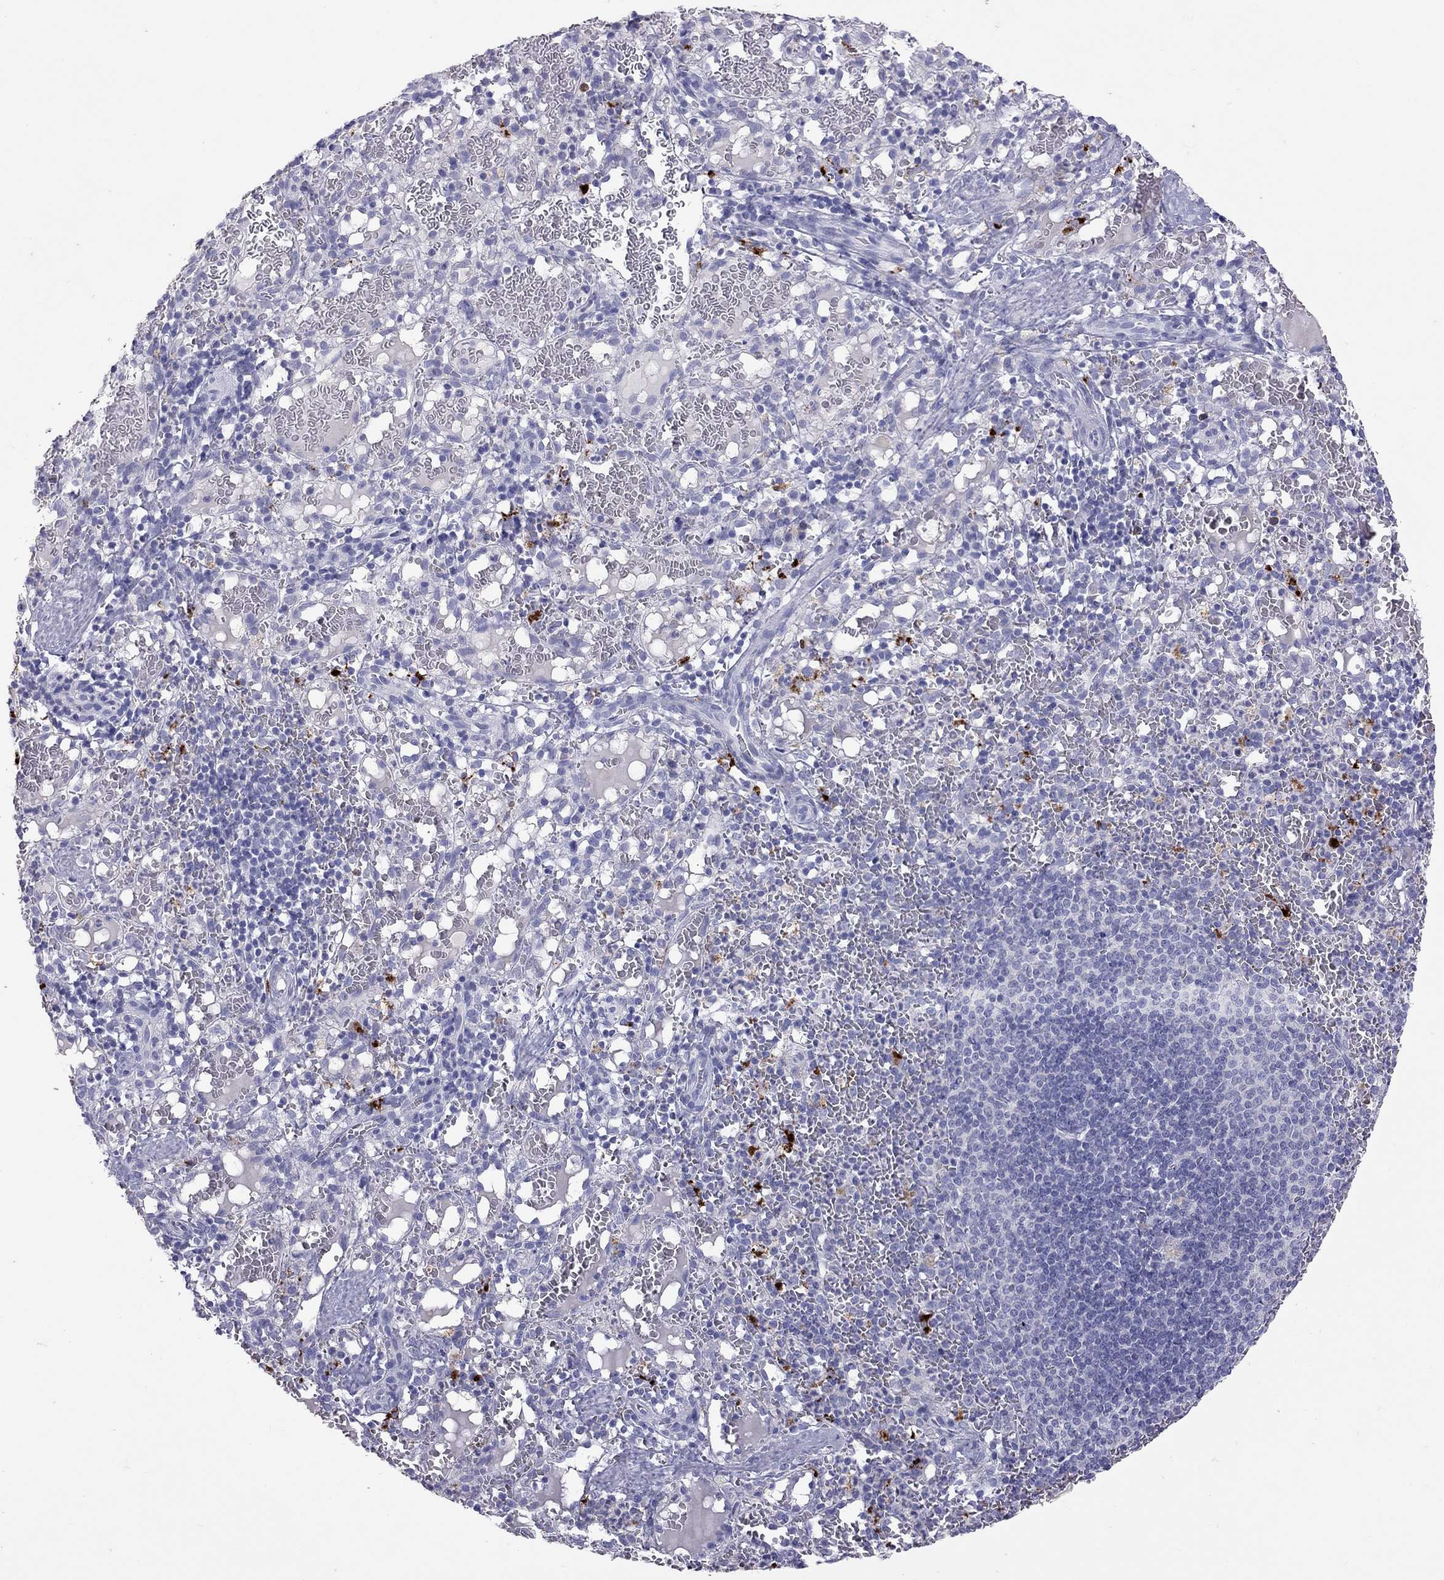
{"staining": {"intensity": "strong", "quantity": "<25%", "location": "cytoplasmic/membranous"}, "tissue": "spleen", "cell_type": "Cells in red pulp", "image_type": "normal", "snomed": [{"axis": "morphology", "description": "Normal tissue, NOS"}, {"axis": "topography", "description": "Spleen"}], "caption": "The photomicrograph reveals a brown stain indicating the presence of a protein in the cytoplasmic/membranous of cells in red pulp in spleen. The staining is performed using DAB (3,3'-diaminobenzidine) brown chromogen to label protein expression. The nuclei are counter-stained blue using hematoxylin.", "gene": "SLAMF1", "patient": {"sex": "male", "age": 11}}